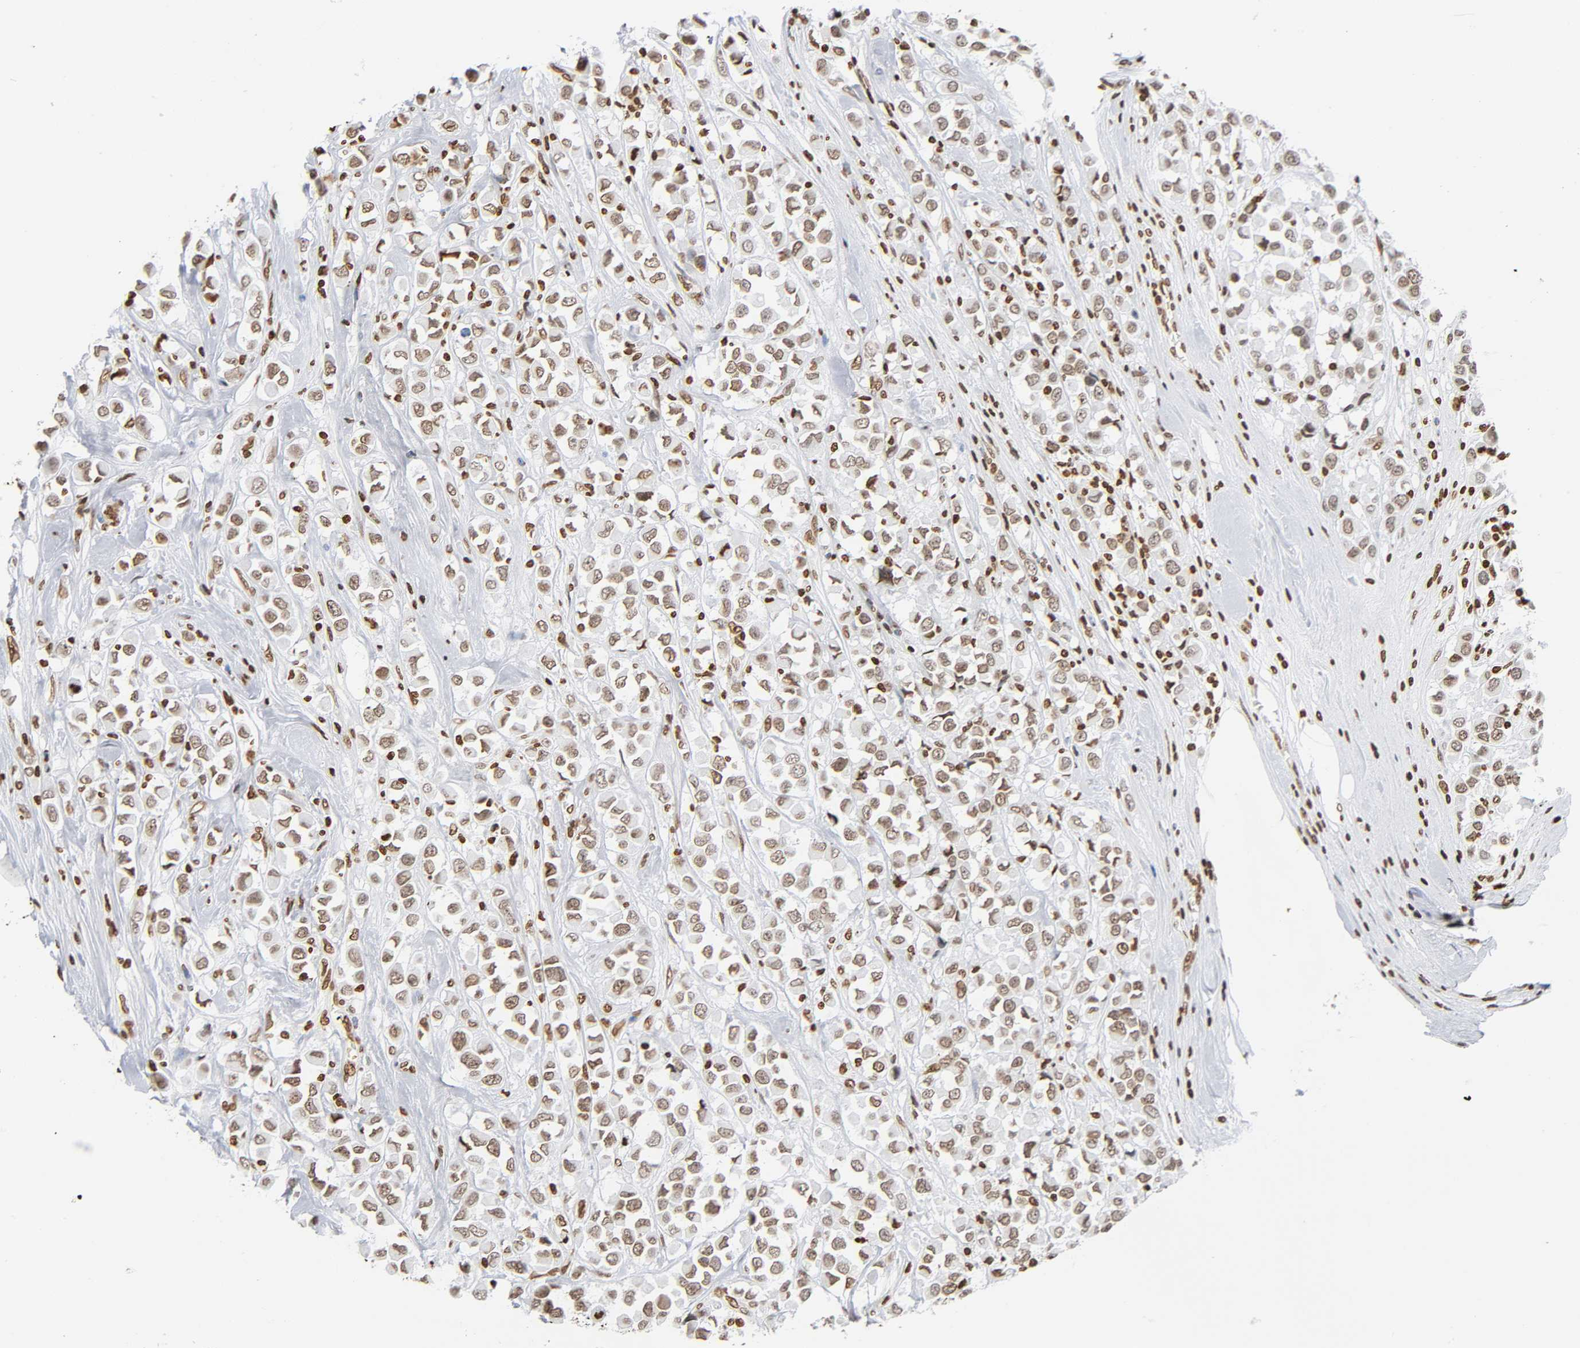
{"staining": {"intensity": "moderate", "quantity": ">75%", "location": "nuclear"}, "tissue": "breast cancer", "cell_type": "Tumor cells", "image_type": "cancer", "snomed": [{"axis": "morphology", "description": "Duct carcinoma"}, {"axis": "topography", "description": "Breast"}], "caption": "Protein expression analysis of breast invasive ductal carcinoma shows moderate nuclear expression in about >75% of tumor cells.", "gene": "HOXA6", "patient": {"sex": "female", "age": 61}}